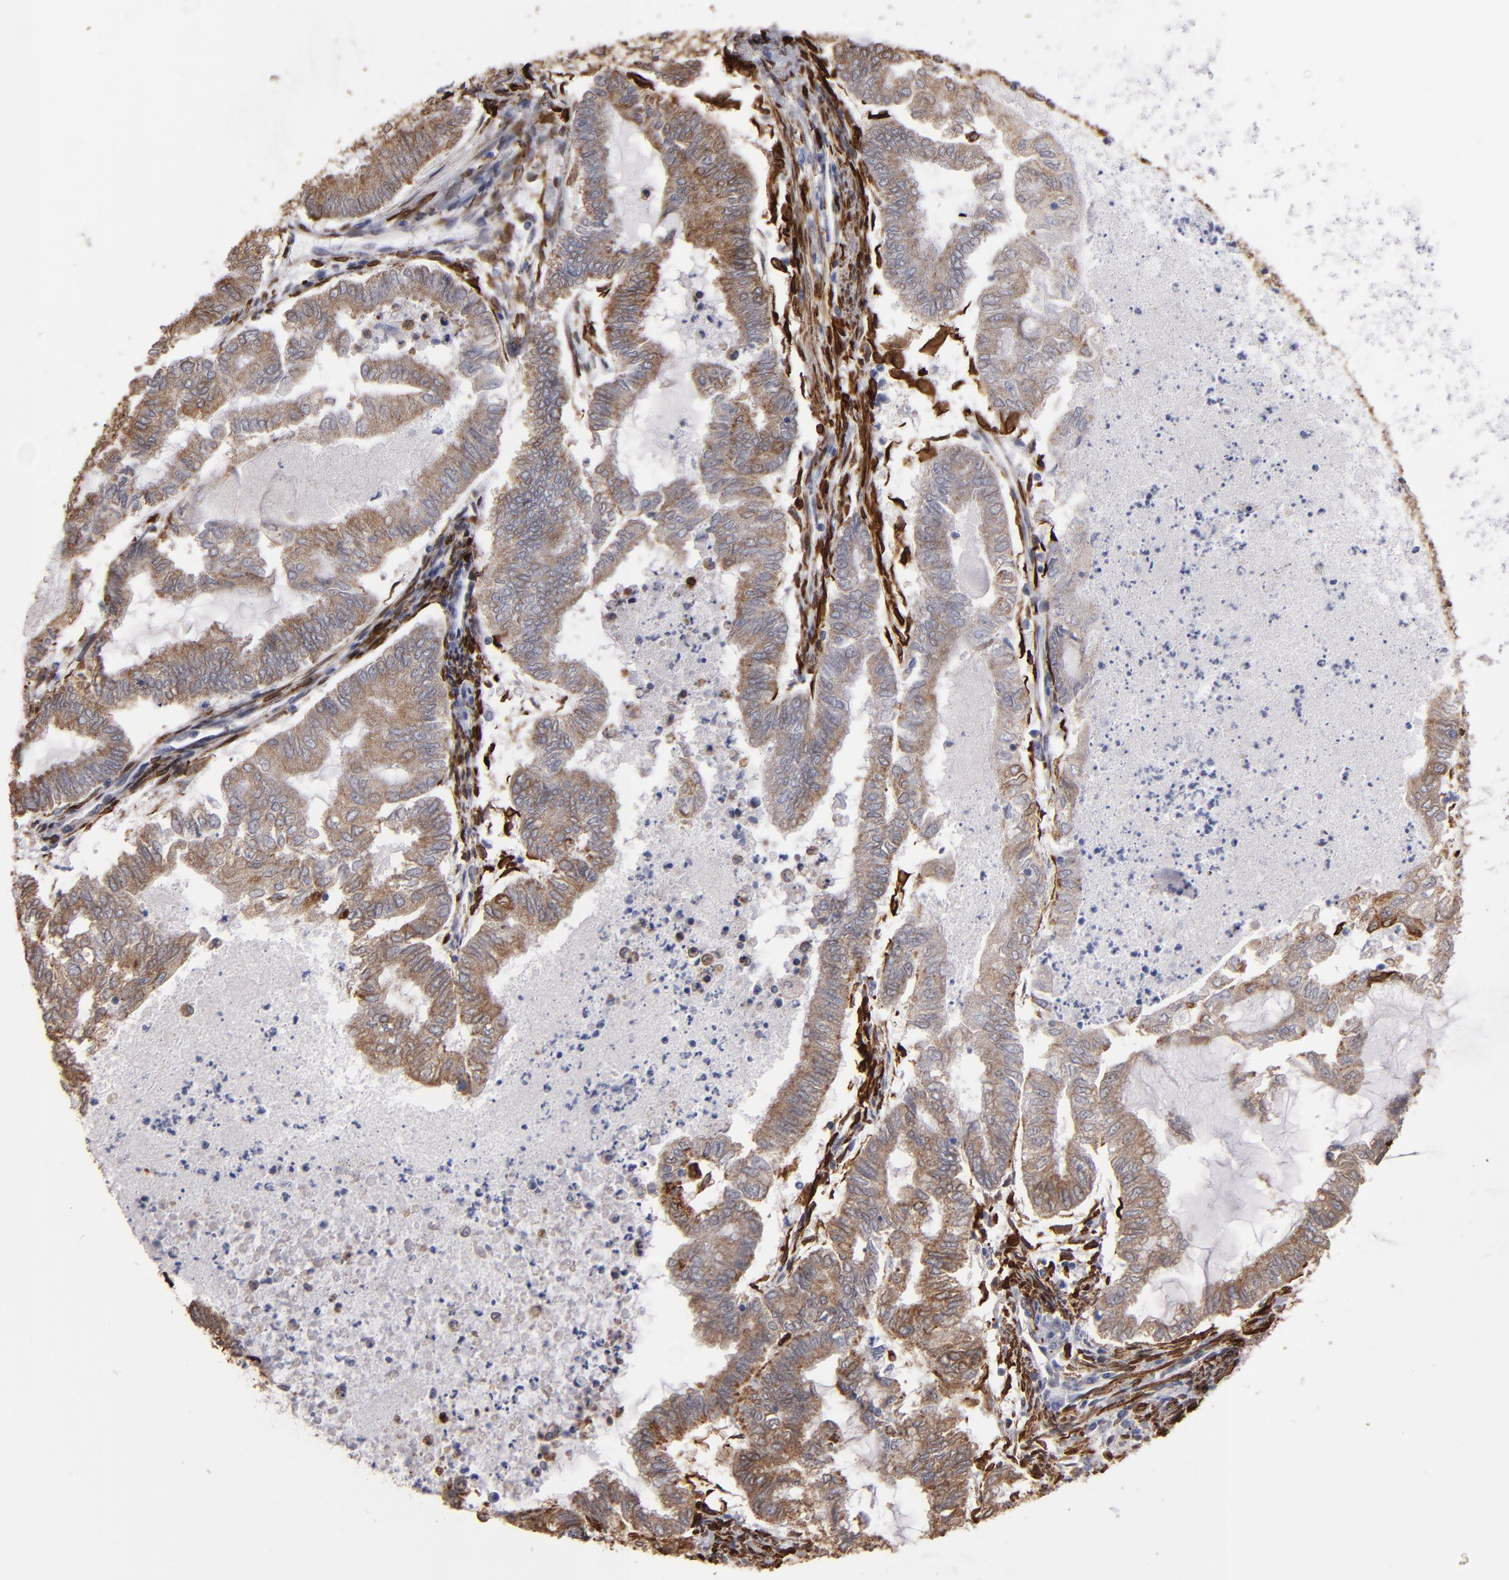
{"staining": {"intensity": "moderate", "quantity": ">75%", "location": "cytoplasmic/membranous"}, "tissue": "endometrial cancer", "cell_type": "Tumor cells", "image_type": "cancer", "snomed": [{"axis": "morphology", "description": "Adenocarcinoma, NOS"}, {"axis": "topography", "description": "Endometrium"}], "caption": "Immunohistochemical staining of adenocarcinoma (endometrial) displays moderate cytoplasmic/membranous protein expression in approximately >75% of tumor cells.", "gene": "PGRMC1", "patient": {"sex": "female", "age": 79}}